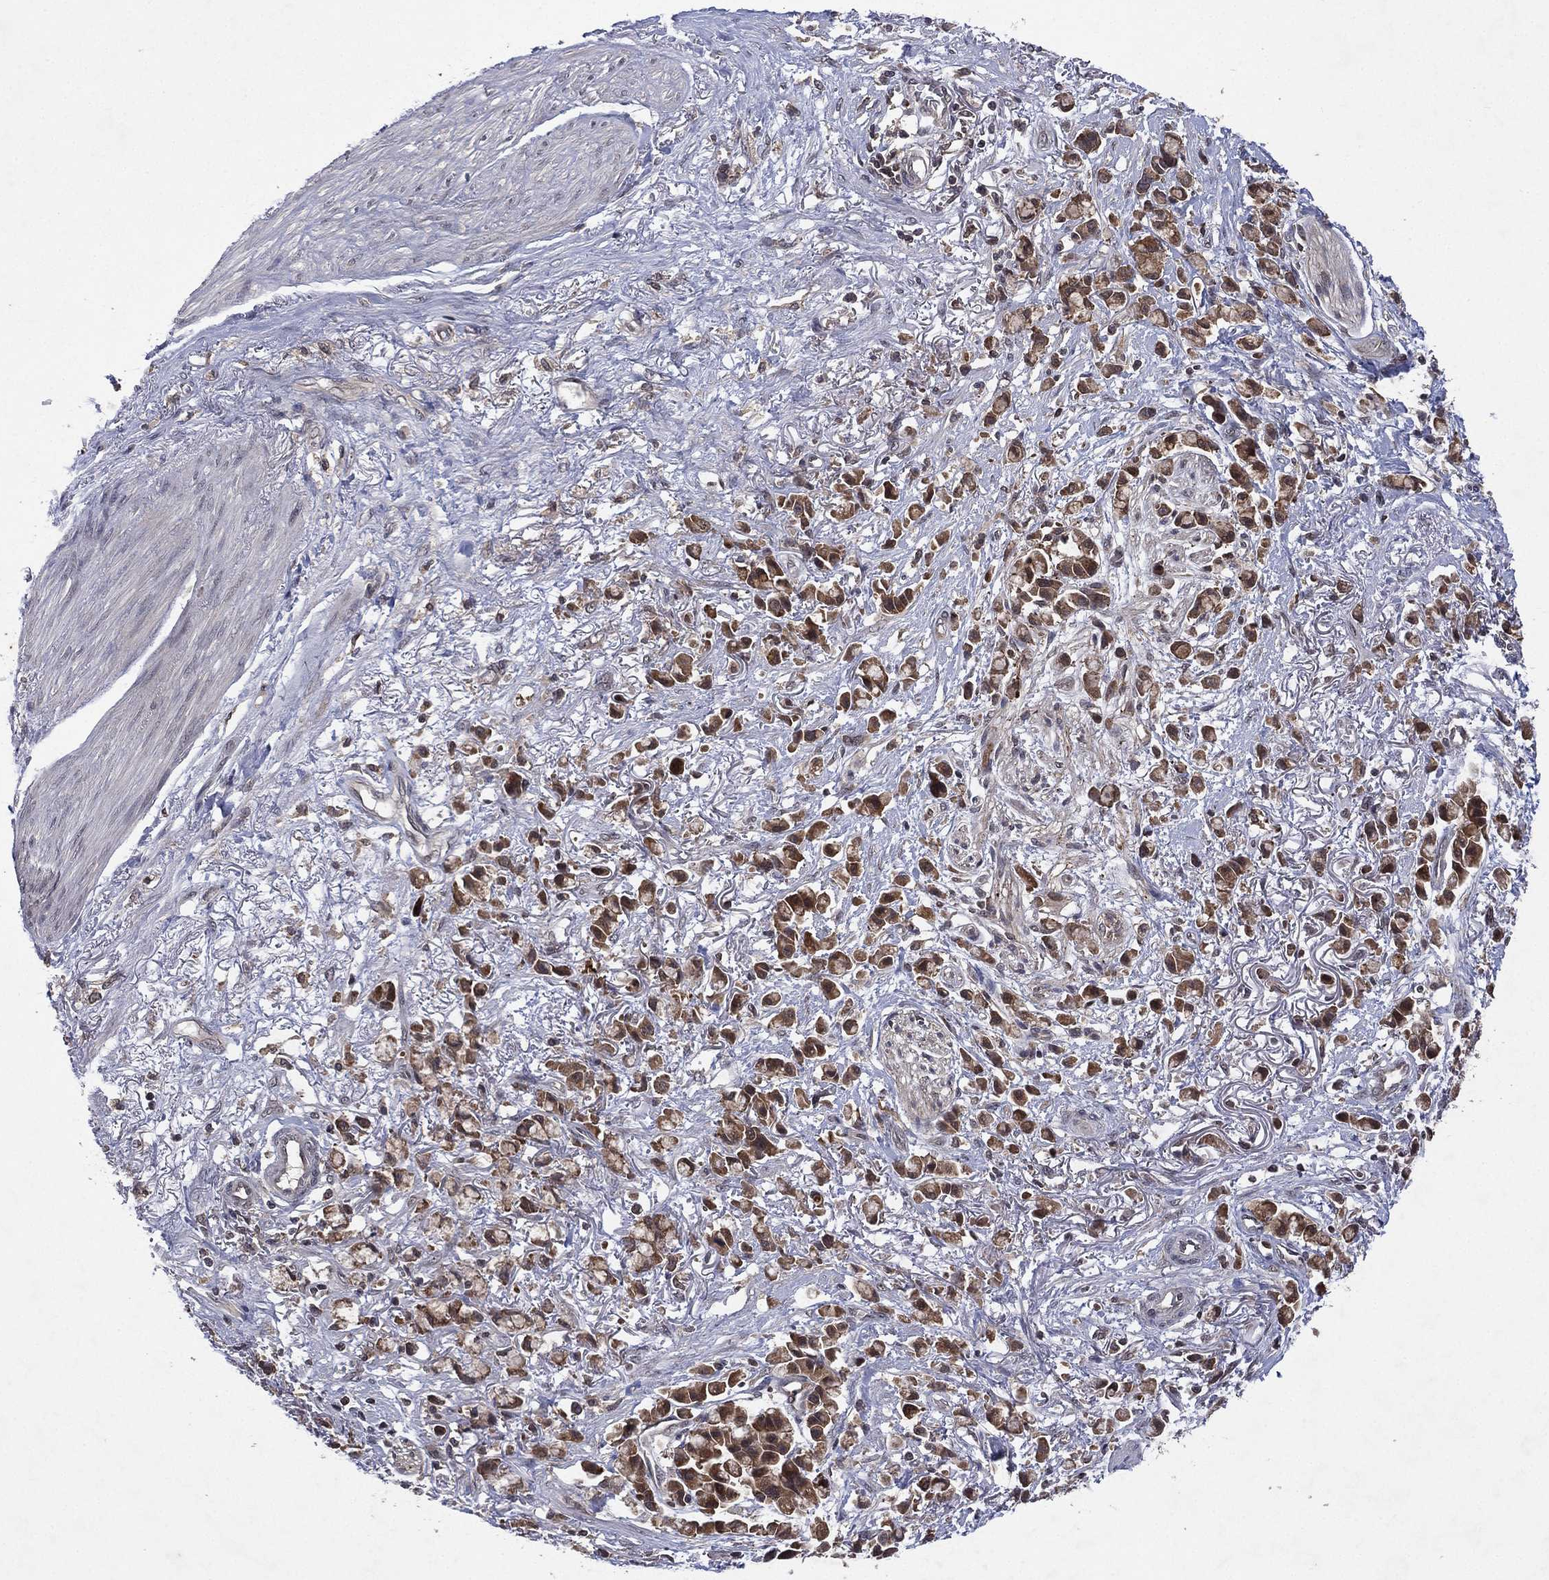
{"staining": {"intensity": "moderate", "quantity": ">75%", "location": "cytoplasmic/membranous"}, "tissue": "stomach cancer", "cell_type": "Tumor cells", "image_type": "cancer", "snomed": [{"axis": "morphology", "description": "Adenocarcinoma, NOS"}, {"axis": "topography", "description": "Stomach"}], "caption": "Protein expression analysis of human stomach cancer reveals moderate cytoplasmic/membranous positivity in about >75% of tumor cells. The protein is stained brown, and the nuclei are stained in blue (DAB (3,3'-diaminobenzidine) IHC with brightfield microscopy, high magnification).", "gene": "ATG4B", "patient": {"sex": "female", "age": 81}}